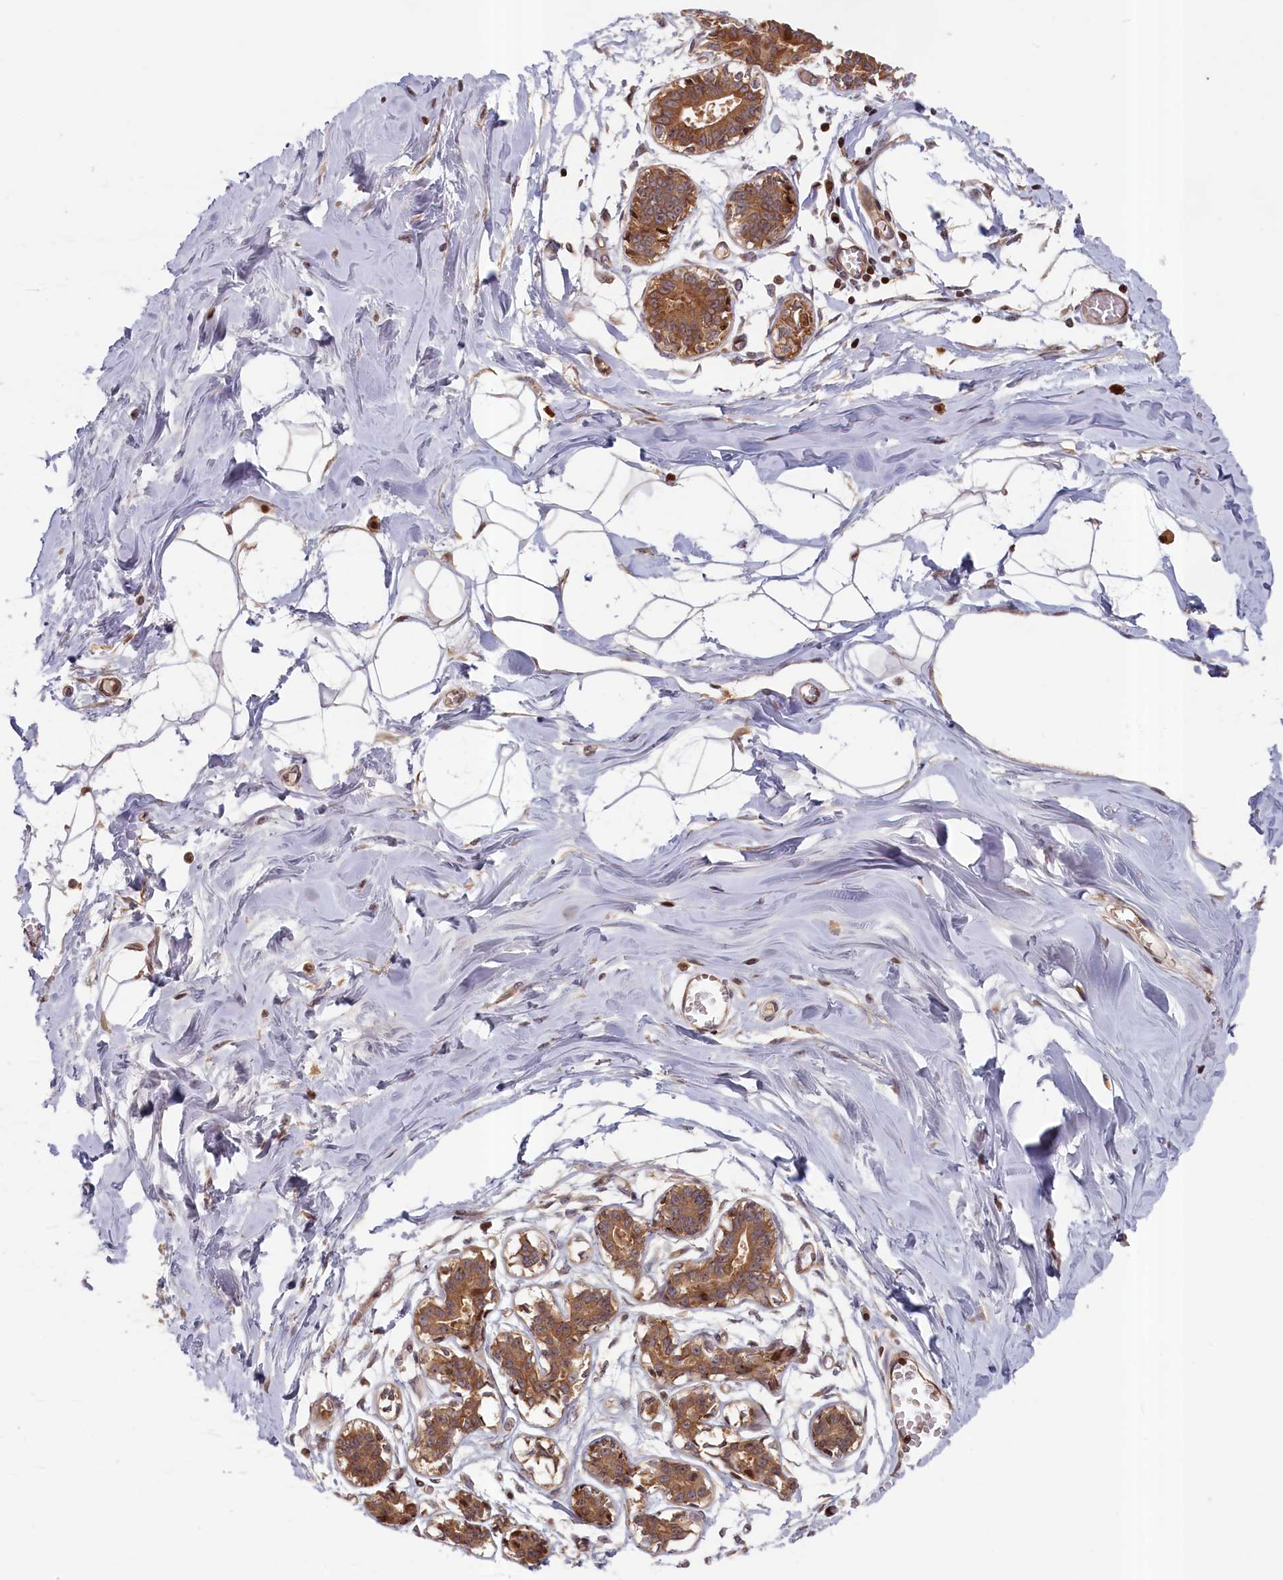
{"staining": {"intensity": "negative", "quantity": "none", "location": "none"}, "tissue": "breast", "cell_type": "Adipocytes", "image_type": "normal", "snomed": [{"axis": "morphology", "description": "Normal tissue, NOS"}, {"axis": "topography", "description": "Breast"}], "caption": "This is a micrograph of immunohistochemistry (IHC) staining of unremarkable breast, which shows no staining in adipocytes. Brightfield microscopy of immunohistochemistry (IHC) stained with DAB (3,3'-diaminobenzidine) (brown) and hematoxylin (blue), captured at high magnification.", "gene": "CEP44", "patient": {"sex": "female", "age": 27}}